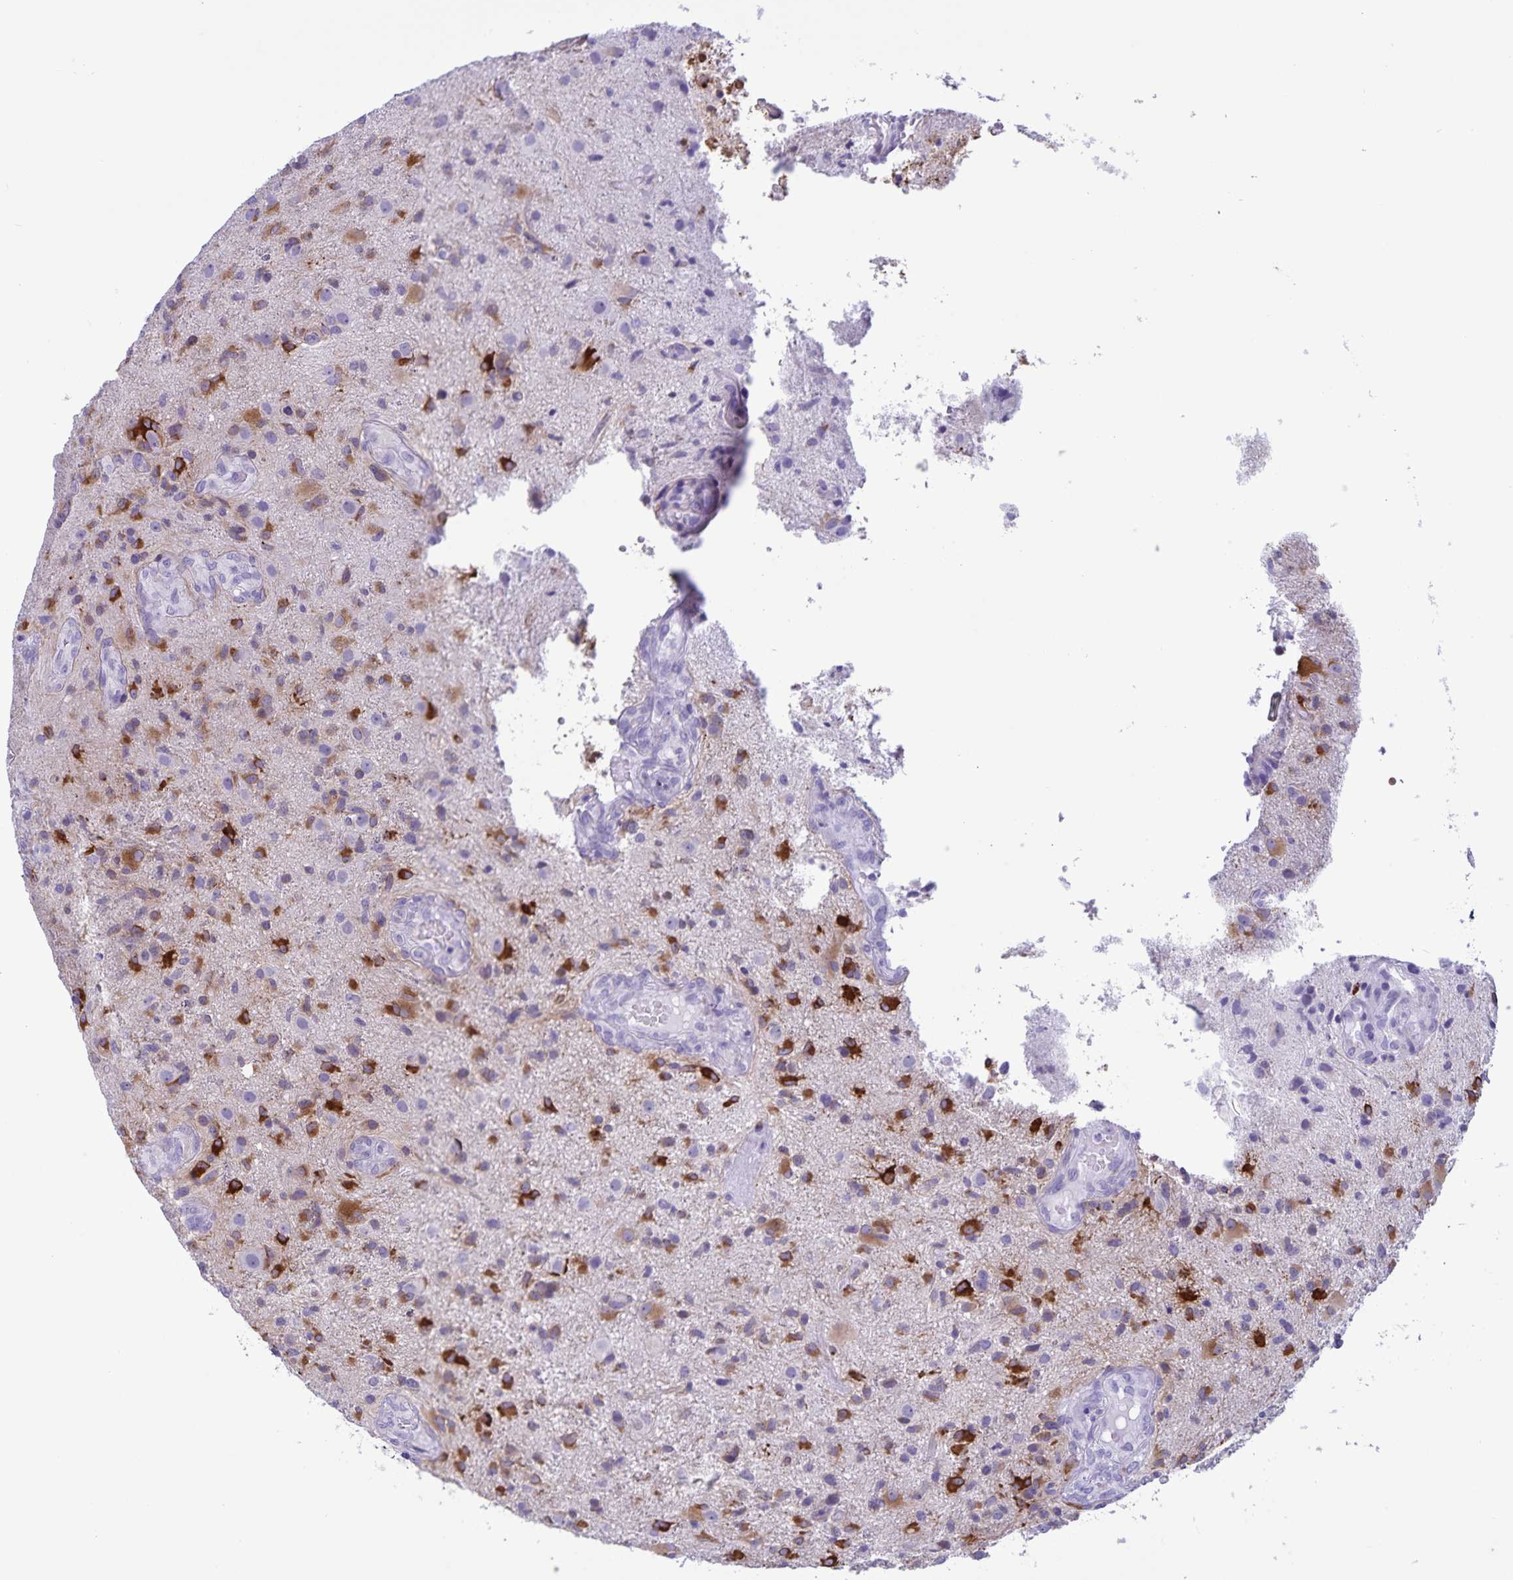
{"staining": {"intensity": "moderate", "quantity": "25%-75%", "location": "cytoplasmic/membranous"}, "tissue": "glioma", "cell_type": "Tumor cells", "image_type": "cancer", "snomed": [{"axis": "morphology", "description": "Glioma, malignant, High grade"}, {"axis": "topography", "description": "Brain"}], "caption": "DAB (3,3'-diaminobenzidine) immunohistochemical staining of glioma reveals moderate cytoplasmic/membranous protein staining in approximately 25%-75% of tumor cells. Nuclei are stained in blue.", "gene": "RCN1", "patient": {"sex": "male", "age": 55}}